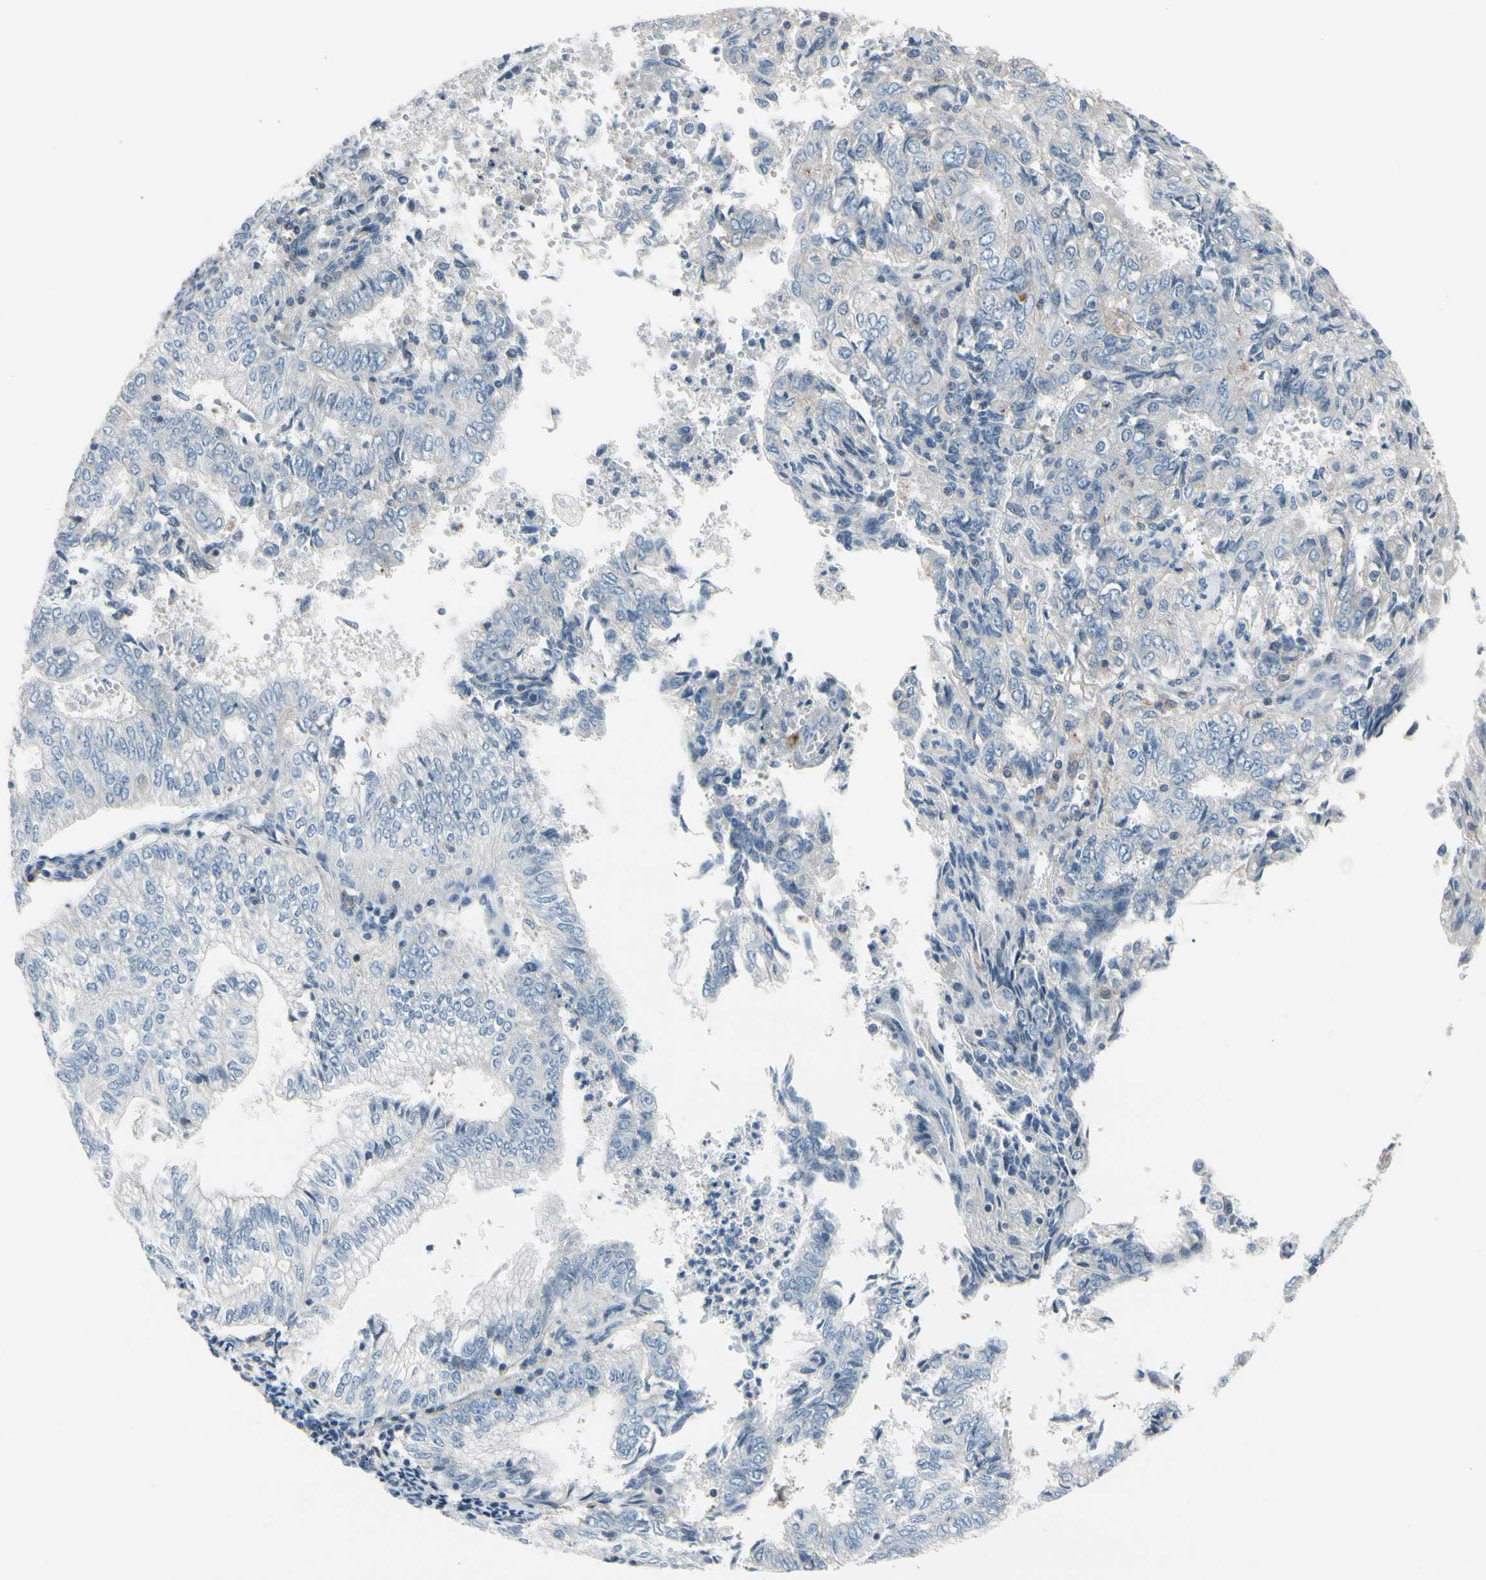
{"staining": {"intensity": "negative", "quantity": "none", "location": "none"}, "tissue": "endometrial cancer", "cell_type": "Tumor cells", "image_type": "cancer", "snomed": [{"axis": "morphology", "description": "Adenocarcinoma, NOS"}, {"axis": "topography", "description": "Endometrium"}], "caption": "A micrograph of human endometrial adenocarcinoma is negative for staining in tumor cells. (DAB (3,3'-diaminobenzidine) immunohistochemistry (IHC) visualized using brightfield microscopy, high magnification).", "gene": "TPM1", "patient": {"sex": "female", "age": 69}}